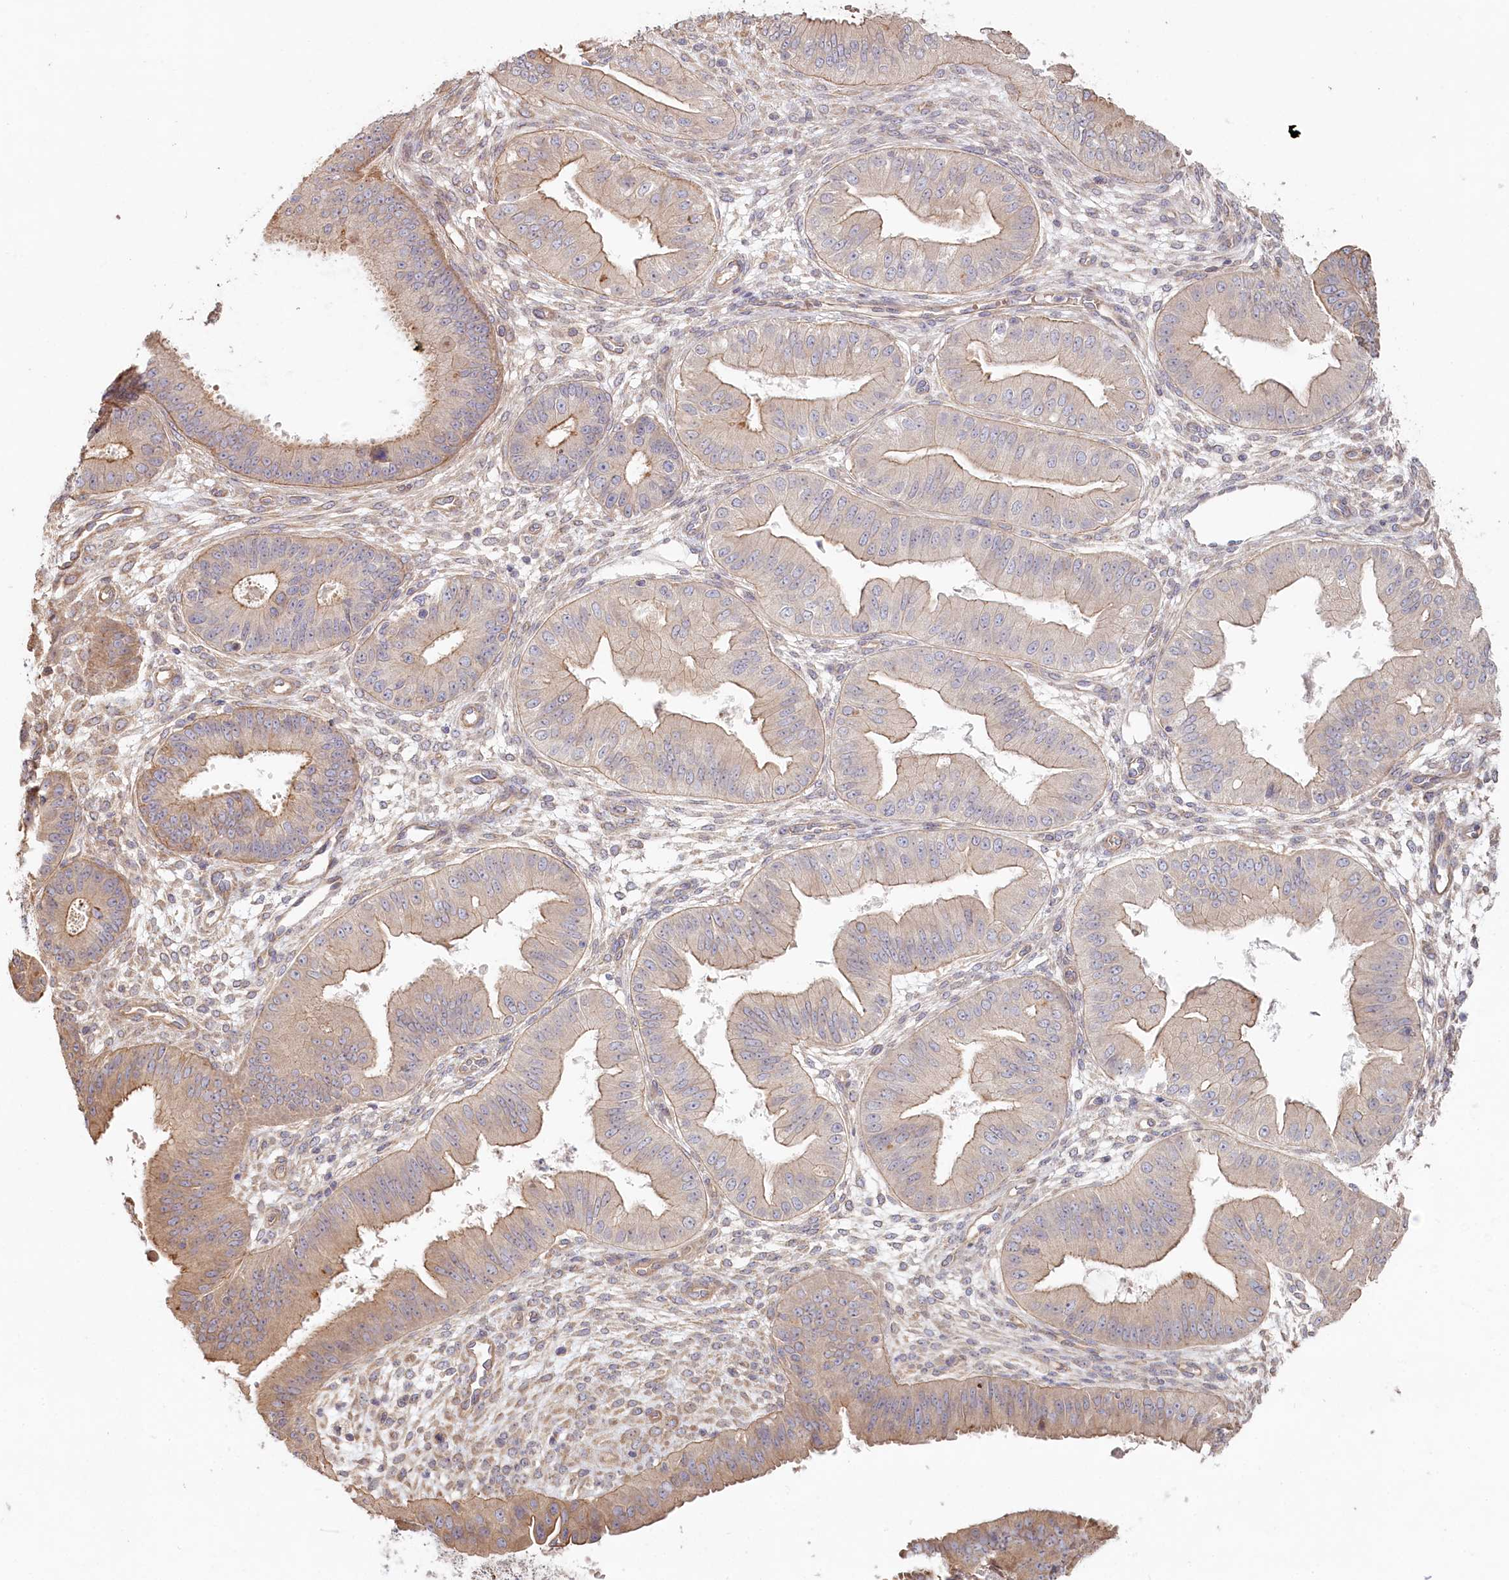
{"staining": {"intensity": "moderate", "quantity": "25%-75%", "location": "cytoplasmic/membranous"}, "tissue": "ovarian cancer", "cell_type": "Tumor cells", "image_type": "cancer", "snomed": [{"axis": "morphology", "description": "Carcinoma, endometroid"}, {"axis": "topography", "description": "Appendix"}, {"axis": "topography", "description": "Ovary"}], "caption": "A medium amount of moderate cytoplasmic/membranous staining is identified in approximately 25%-75% of tumor cells in ovarian endometroid carcinoma tissue.", "gene": "TCHP", "patient": {"sex": "female", "age": 42}}